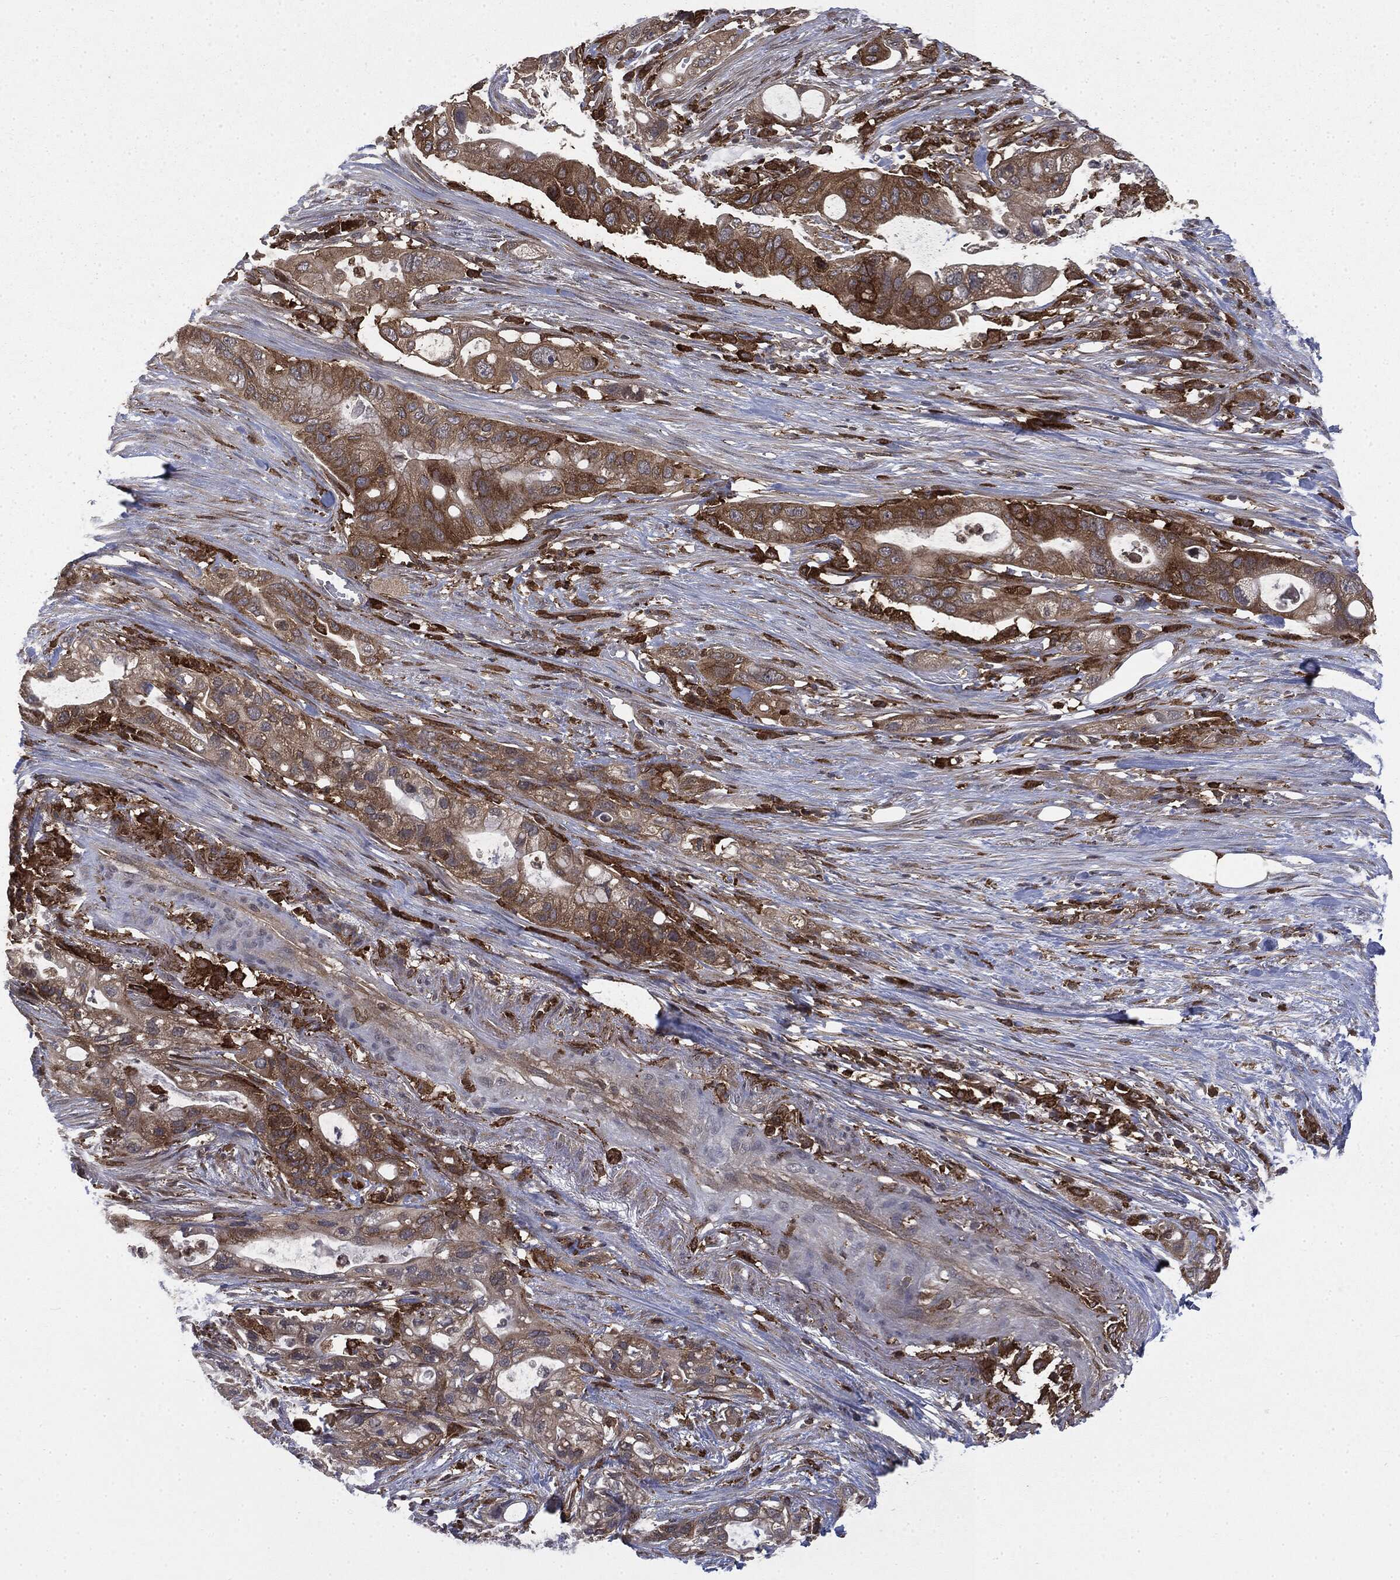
{"staining": {"intensity": "moderate", "quantity": ">75%", "location": "cytoplasmic/membranous"}, "tissue": "pancreatic cancer", "cell_type": "Tumor cells", "image_type": "cancer", "snomed": [{"axis": "morphology", "description": "Adenocarcinoma, NOS"}, {"axis": "topography", "description": "Pancreas"}], "caption": "DAB (3,3'-diaminobenzidine) immunohistochemical staining of human pancreatic adenocarcinoma shows moderate cytoplasmic/membranous protein positivity in approximately >75% of tumor cells. (DAB (3,3'-diaminobenzidine) = brown stain, brightfield microscopy at high magnification).", "gene": "SNX5", "patient": {"sex": "female", "age": 72}}